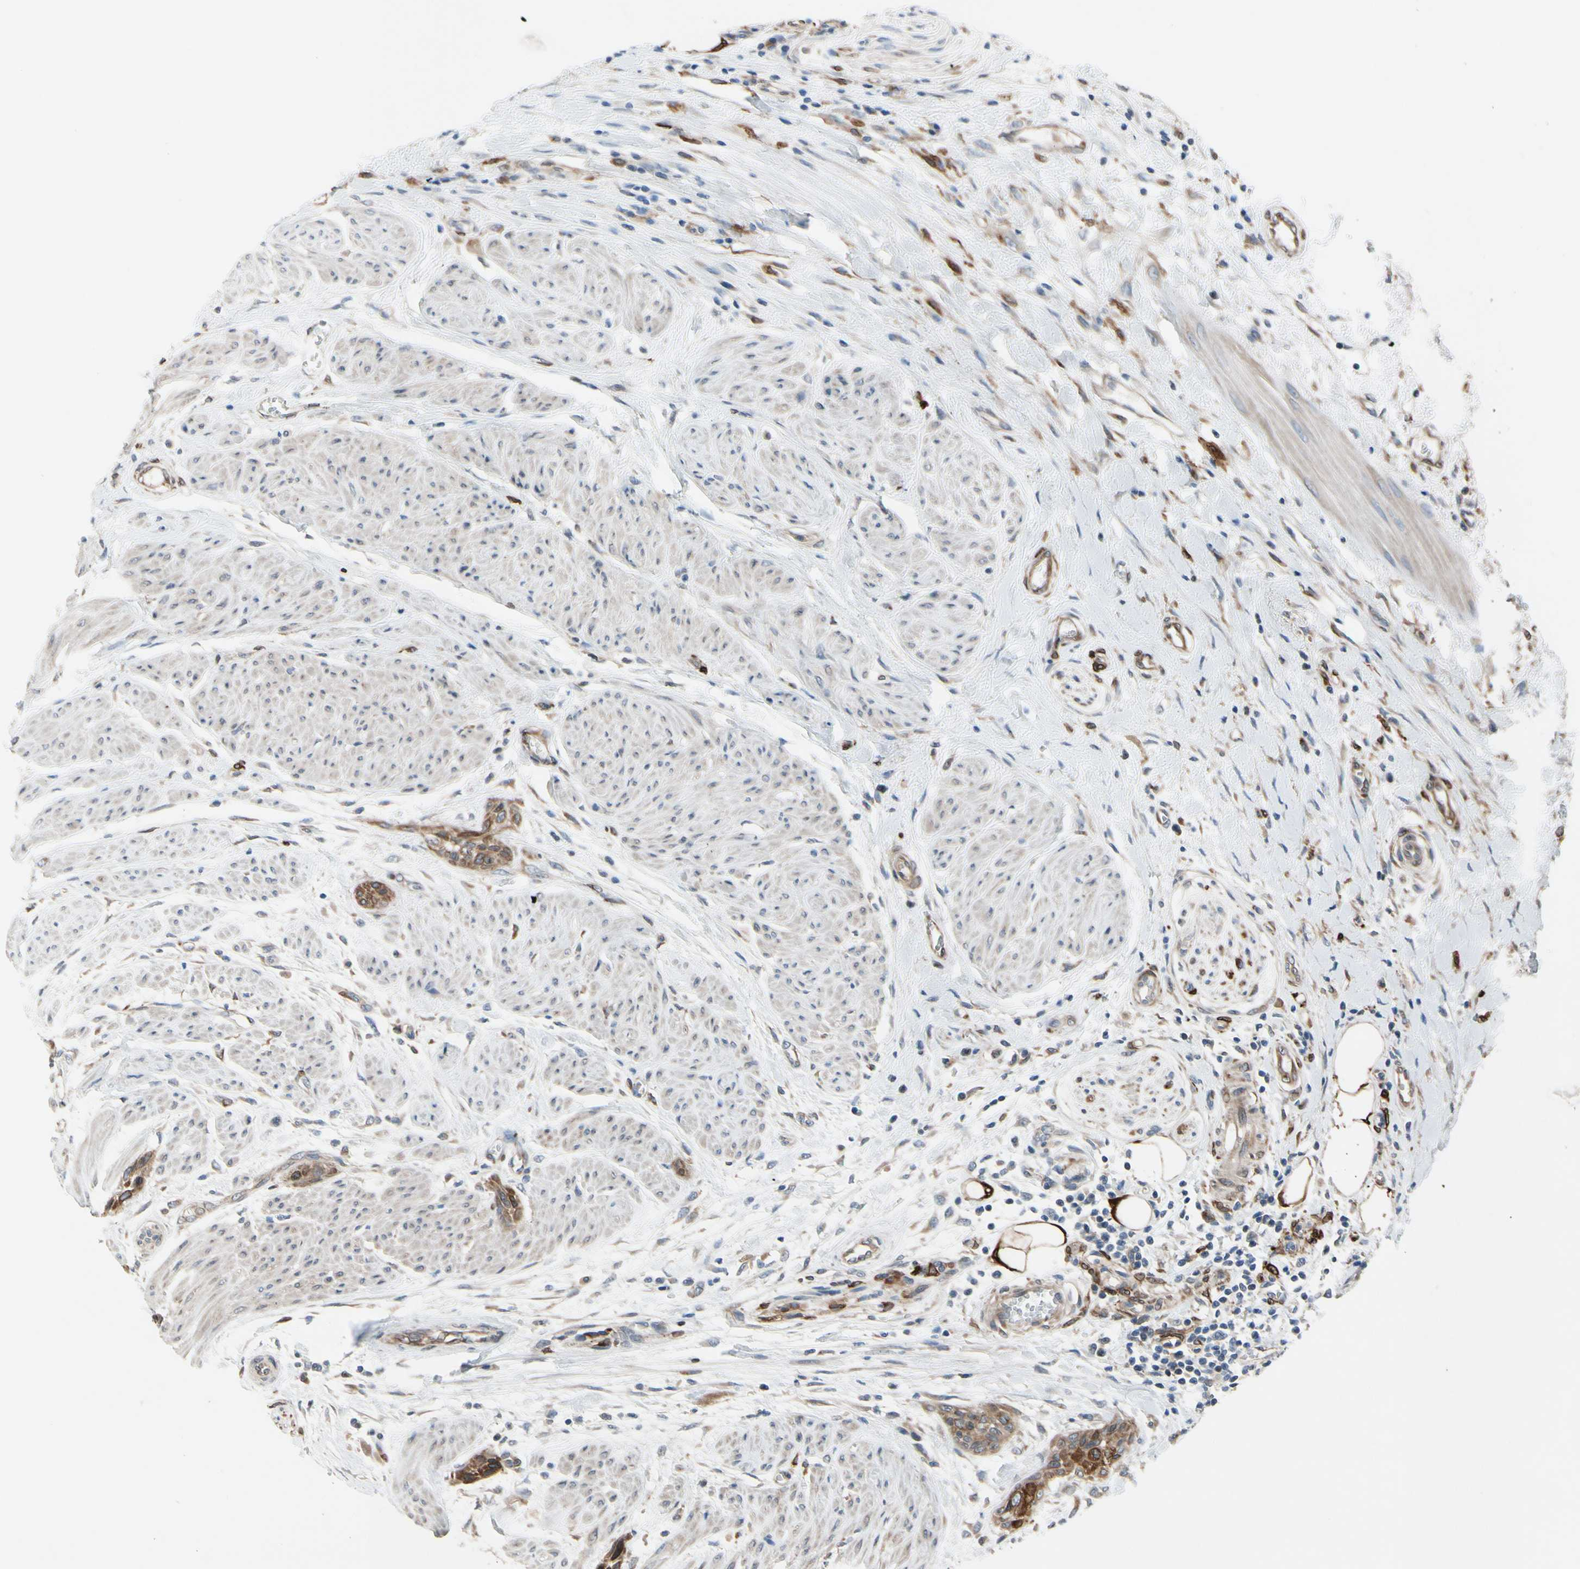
{"staining": {"intensity": "moderate", "quantity": ">75%", "location": "cytoplasmic/membranous"}, "tissue": "urothelial cancer", "cell_type": "Tumor cells", "image_type": "cancer", "snomed": [{"axis": "morphology", "description": "Urothelial carcinoma, High grade"}, {"axis": "topography", "description": "Urinary bladder"}], "caption": "Human high-grade urothelial carcinoma stained with a brown dye exhibits moderate cytoplasmic/membranous positive expression in about >75% of tumor cells.", "gene": "PRXL2A", "patient": {"sex": "male", "age": 35}}